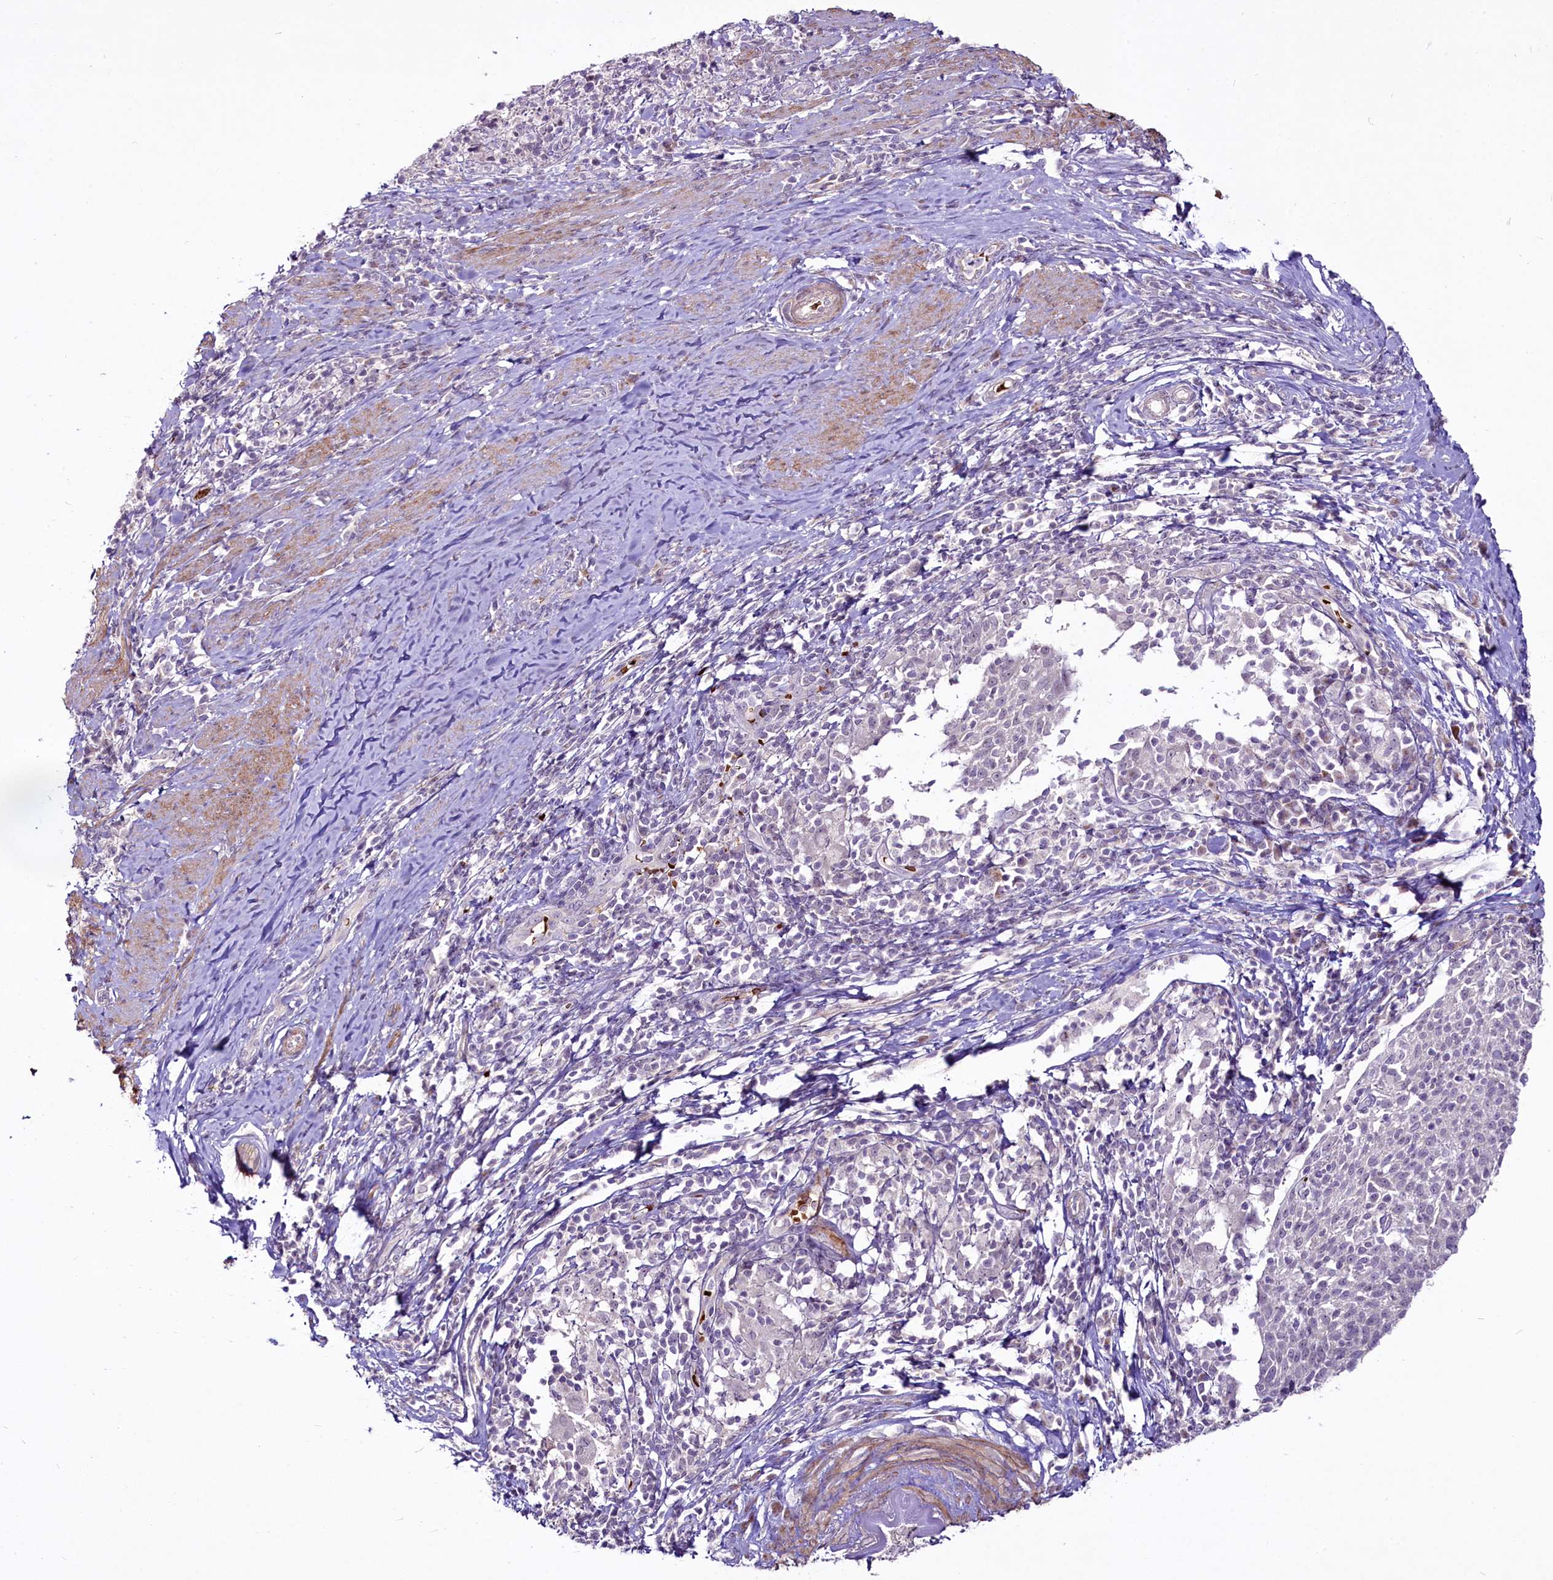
{"staining": {"intensity": "negative", "quantity": "none", "location": "none"}, "tissue": "cervical cancer", "cell_type": "Tumor cells", "image_type": "cancer", "snomed": [{"axis": "morphology", "description": "Squamous cell carcinoma, NOS"}, {"axis": "topography", "description": "Cervix"}], "caption": "A histopathology image of human squamous cell carcinoma (cervical) is negative for staining in tumor cells.", "gene": "SUSD3", "patient": {"sex": "female", "age": 52}}